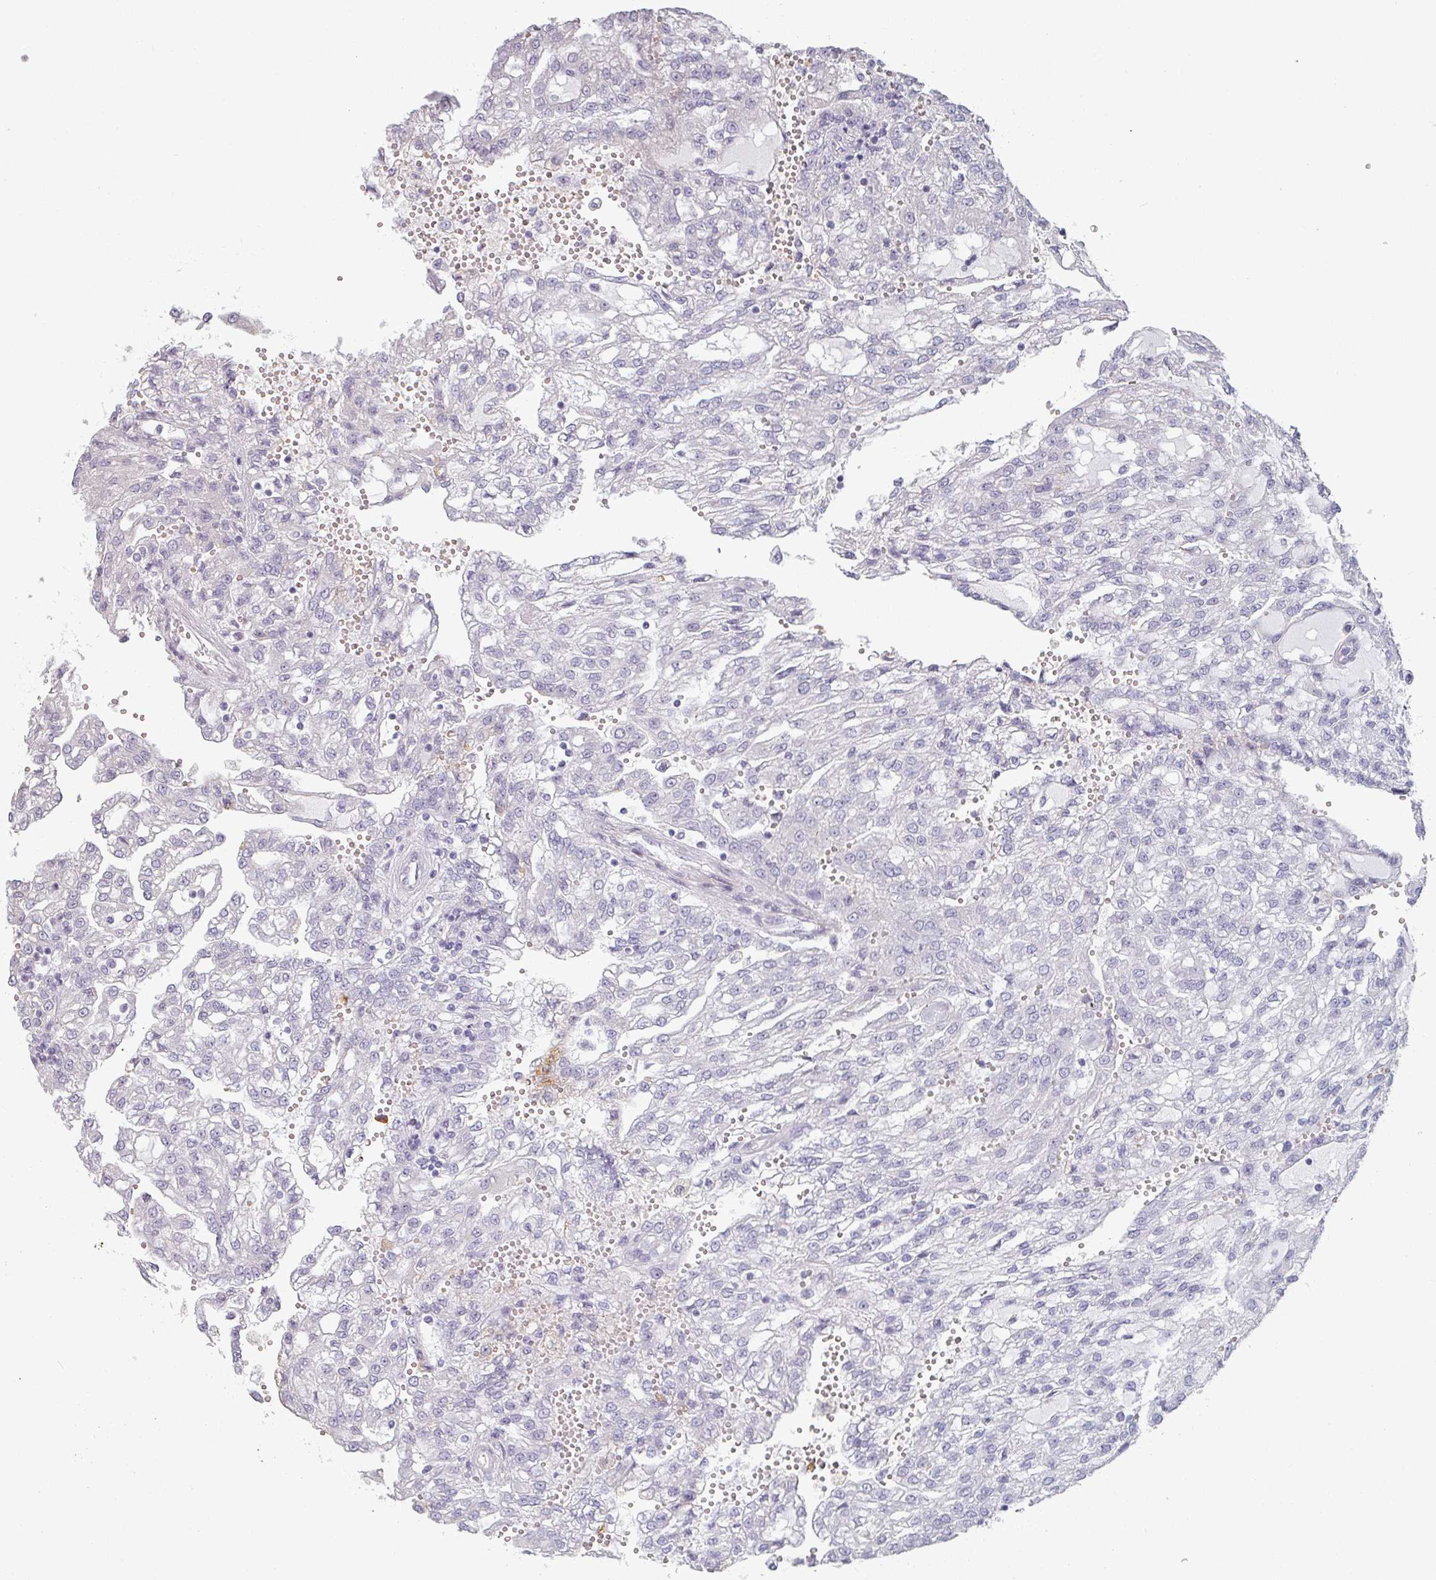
{"staining": {"intensity": "negative", "quantity": "none", "location": "none"}, "tissue": "renal cancer", "cell_type": "Tumor cells", "image_type": "cancer", "snomed": [{"axis": "morphology", "description": "Adenocarcinoma, NOS"}, {"axis": "topography", "description": "Kidney"}], "caption": "Immunohistochemical staining of human adenocarcinoma (renal) exhibits no significant positivity in tumor cells.", "gene": "C4BPB", "patient": {"sex": "male", "age": 63}}